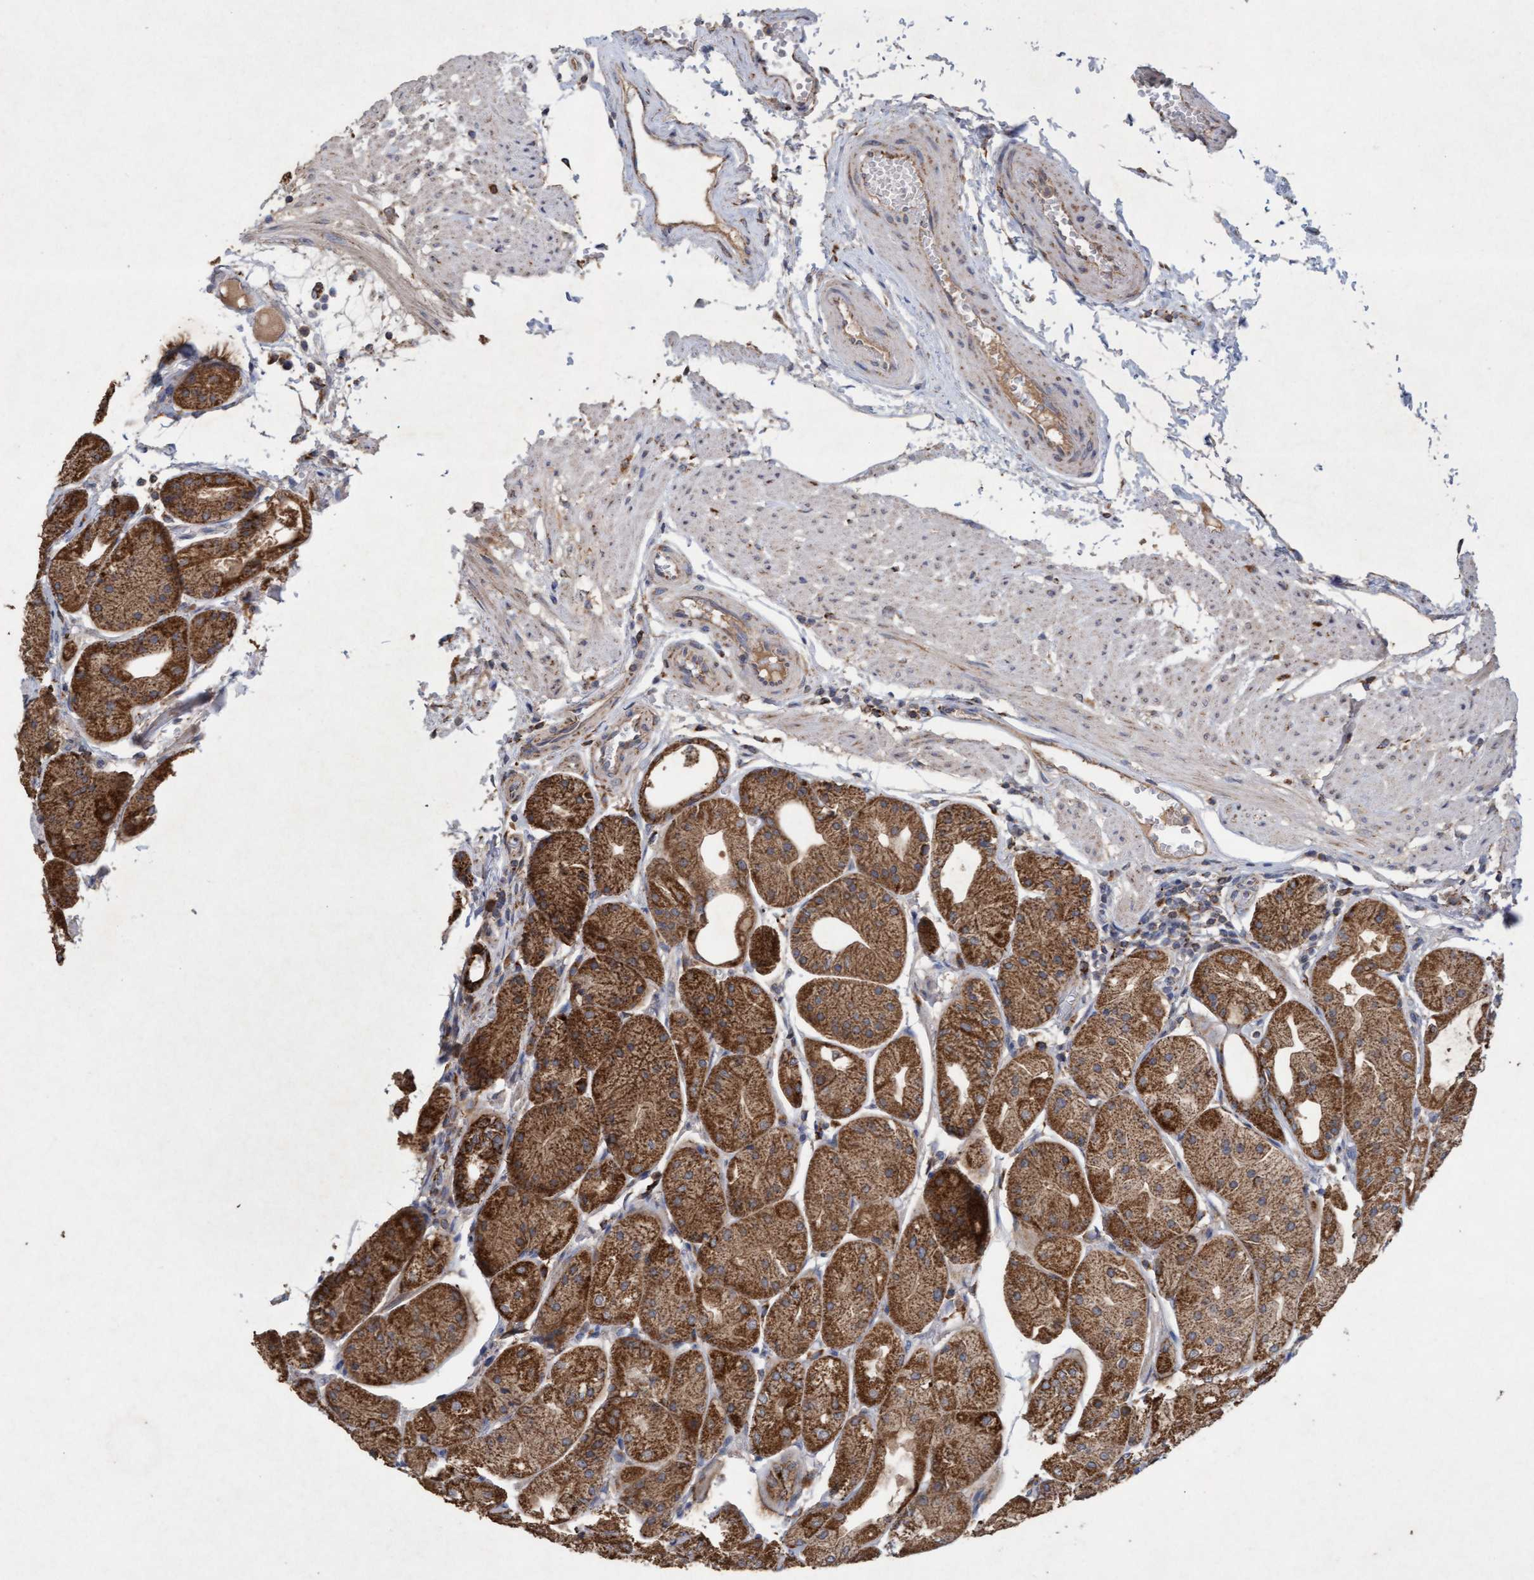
{"staining": {"intensity": "moderate", "quantity": ">75%", "location": "cytoplasmic/membranous"}, "tissue": "stomach", "cell_type": "Glandular cells", "image_type": "normal", "snomed": [{"axis": "morphology", "description": "Normal tissue, NOS"}, {"axis": "topography", "description": "Stomach, upper"}], "caption": "IHC photomicrograph of benign stomach stained for a protein (brown), which displays medium levels of moderate cytoplasmic/membranous staining in about >75% of glandular cells.", "gene": "ATPAF2", "patient": {"sex": "male", "age": 72}}